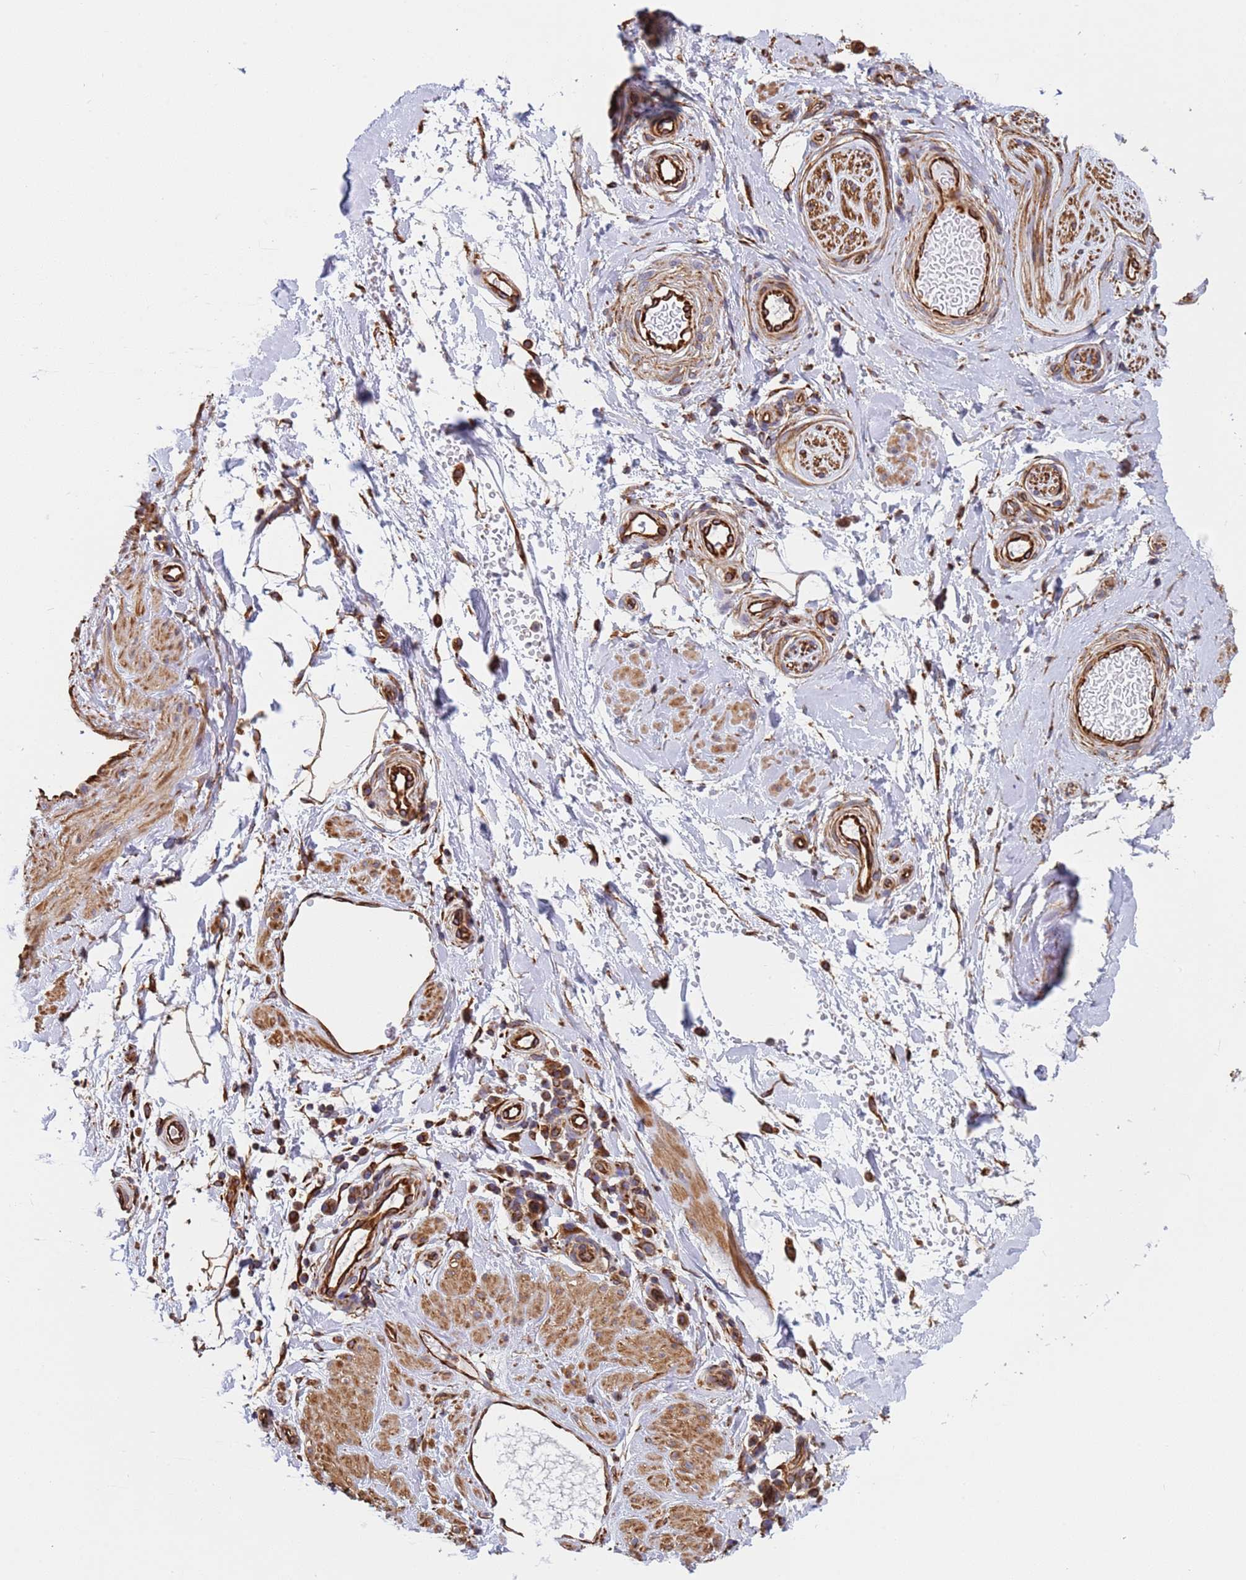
{"staining": {"intensity": "moderate", "quantity": "25%-75%", "location": "cytoplasmic/membranous"}, "tissue": "adipose tissue", "cell_type": "Adipocytes", "image_type": "normal", "snomed": [{"axis": "morphology", "description": "Normal tissue, NOS"}, {"axis": "topography", "description": "Soft tissue"}, {"axis": "topography", "description": "Adipose tissue"}, {"axis": "topography", "description": "Vascular tissue"}, {"axis": "topography", "description": "Peripheral nerve tissue"}], "caption": "Adipocytes show medium levels of moderate cytoplasmic/membranous expression in about 25%-75% of cells in unremarkable human adipose tissue. (DAB (3,3'-diaminobenzidine) = brown stain, brightfield microscopy at high magnification).", "gene": "NUDT12", "patient": {"sex": "male", "age": 74}}